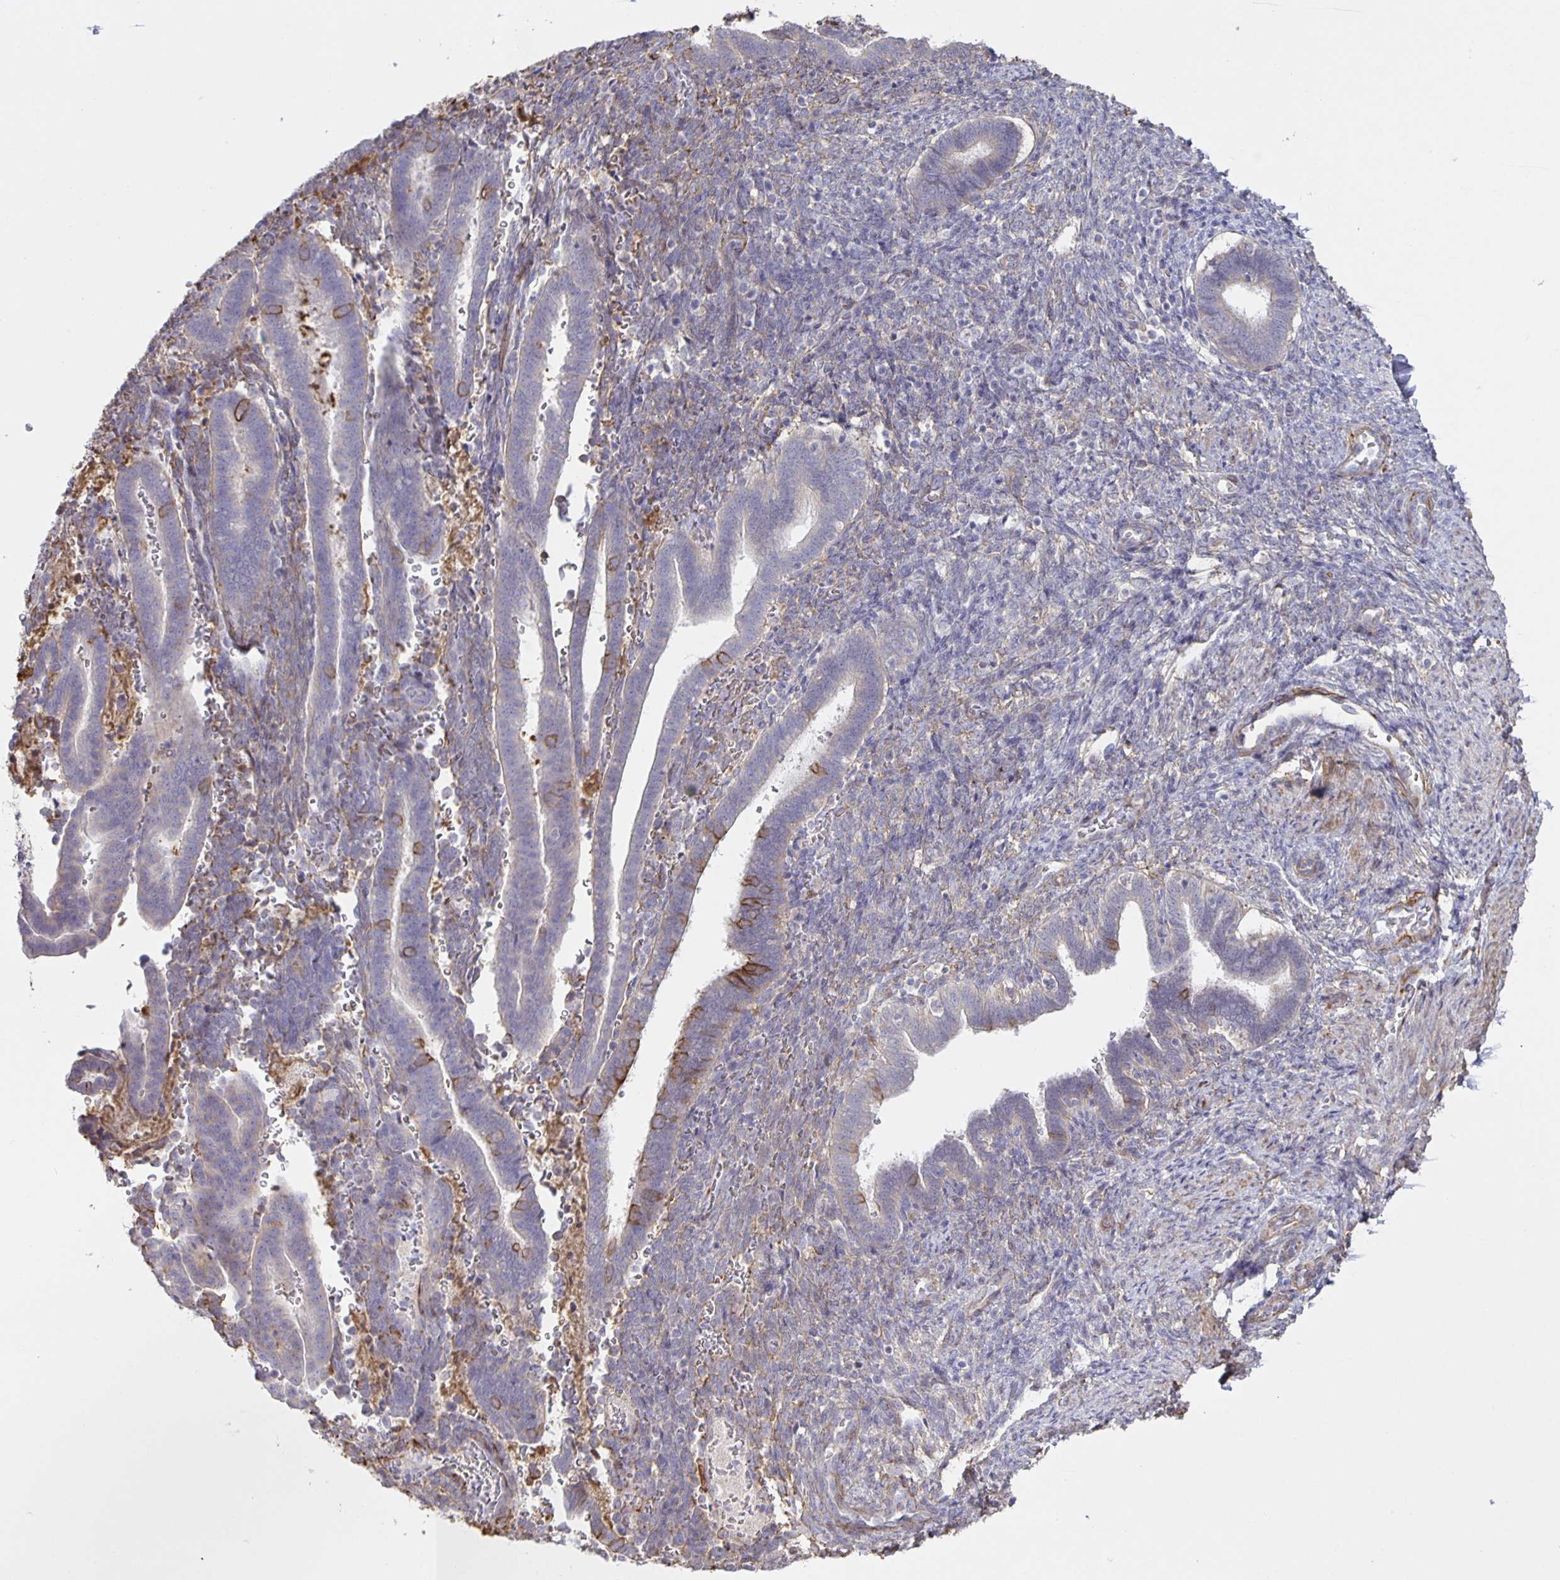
{"staining": {"intensity": "negative", "quantity": "none", "location": "none"}, "tissue": "endometrium", "cell_type": "Cells in endometrial stroma", "image_type": "normal", "snomed": [{"axis": "morphology", "description": "Normal tissue, NOS"}, {"axis": "topography", "description": "Endometrium"}], "caption": "Cells in endometrial stroma show no significant protein expression in normal endometrium.", "gene": "SRCIN1", "patient": {"sex": "female", "age": 34}}